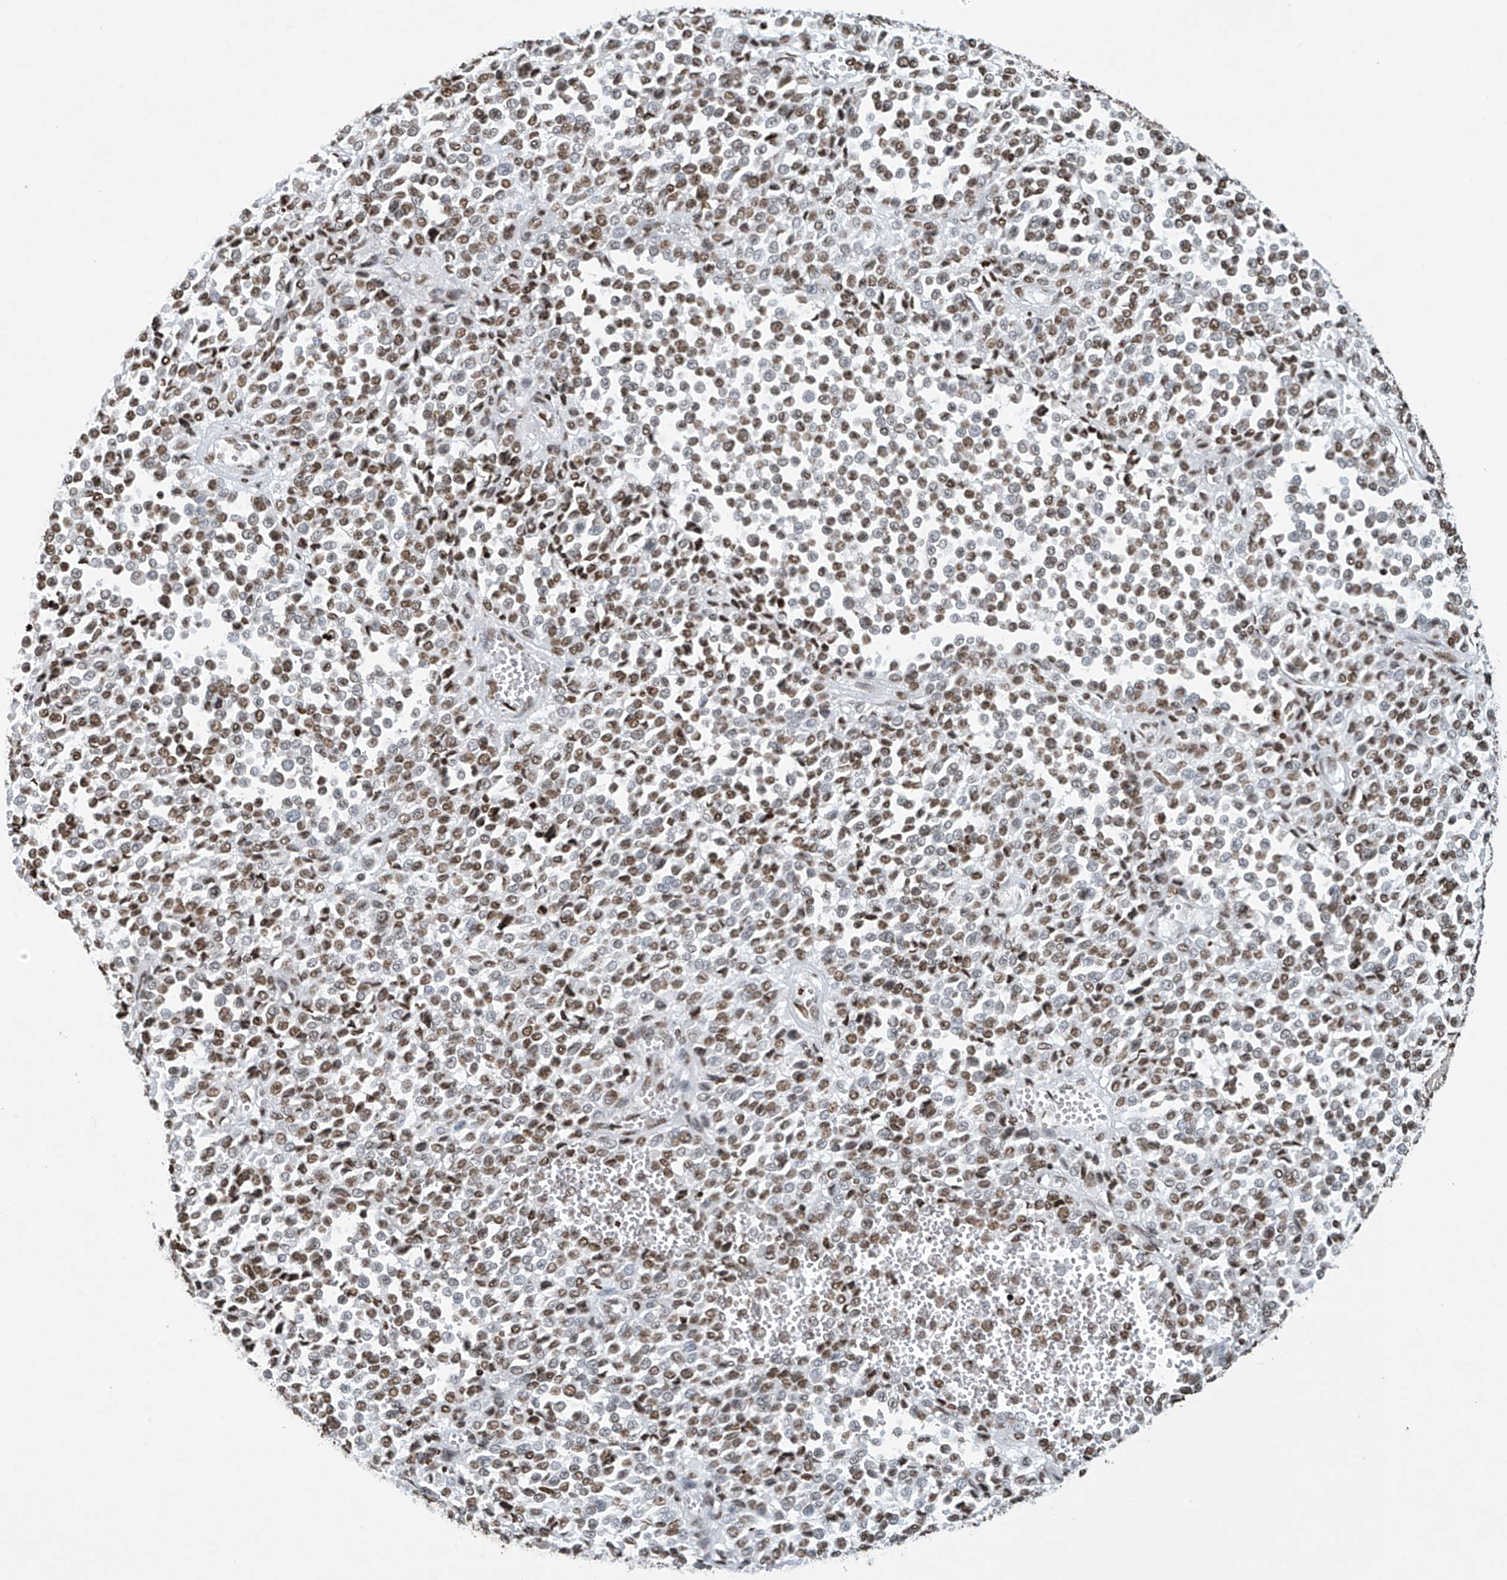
{"staining": {"intensity": "moderate", "quantity": ">75%", "location": "nuclear"}, "tissue": "melanoma", "cell_type": "Tumor cells", "image_type": "cancer", "snomed": [{"axis": "morphology", "description": "Malignant melanoma, Metastatic site"}, {"axis": "topography", "description": "Pancreas"}], "caption": "High-magnification brightfield microscopy of melanoma stained with DAB (brown) and counterstained with hematoxylin (blue). tumor cells exhibit moderate nuclear staining is seen in approximately>75% of cells.", "gene": "H4C16", "patient": {"sex": "female", "age": 30}}